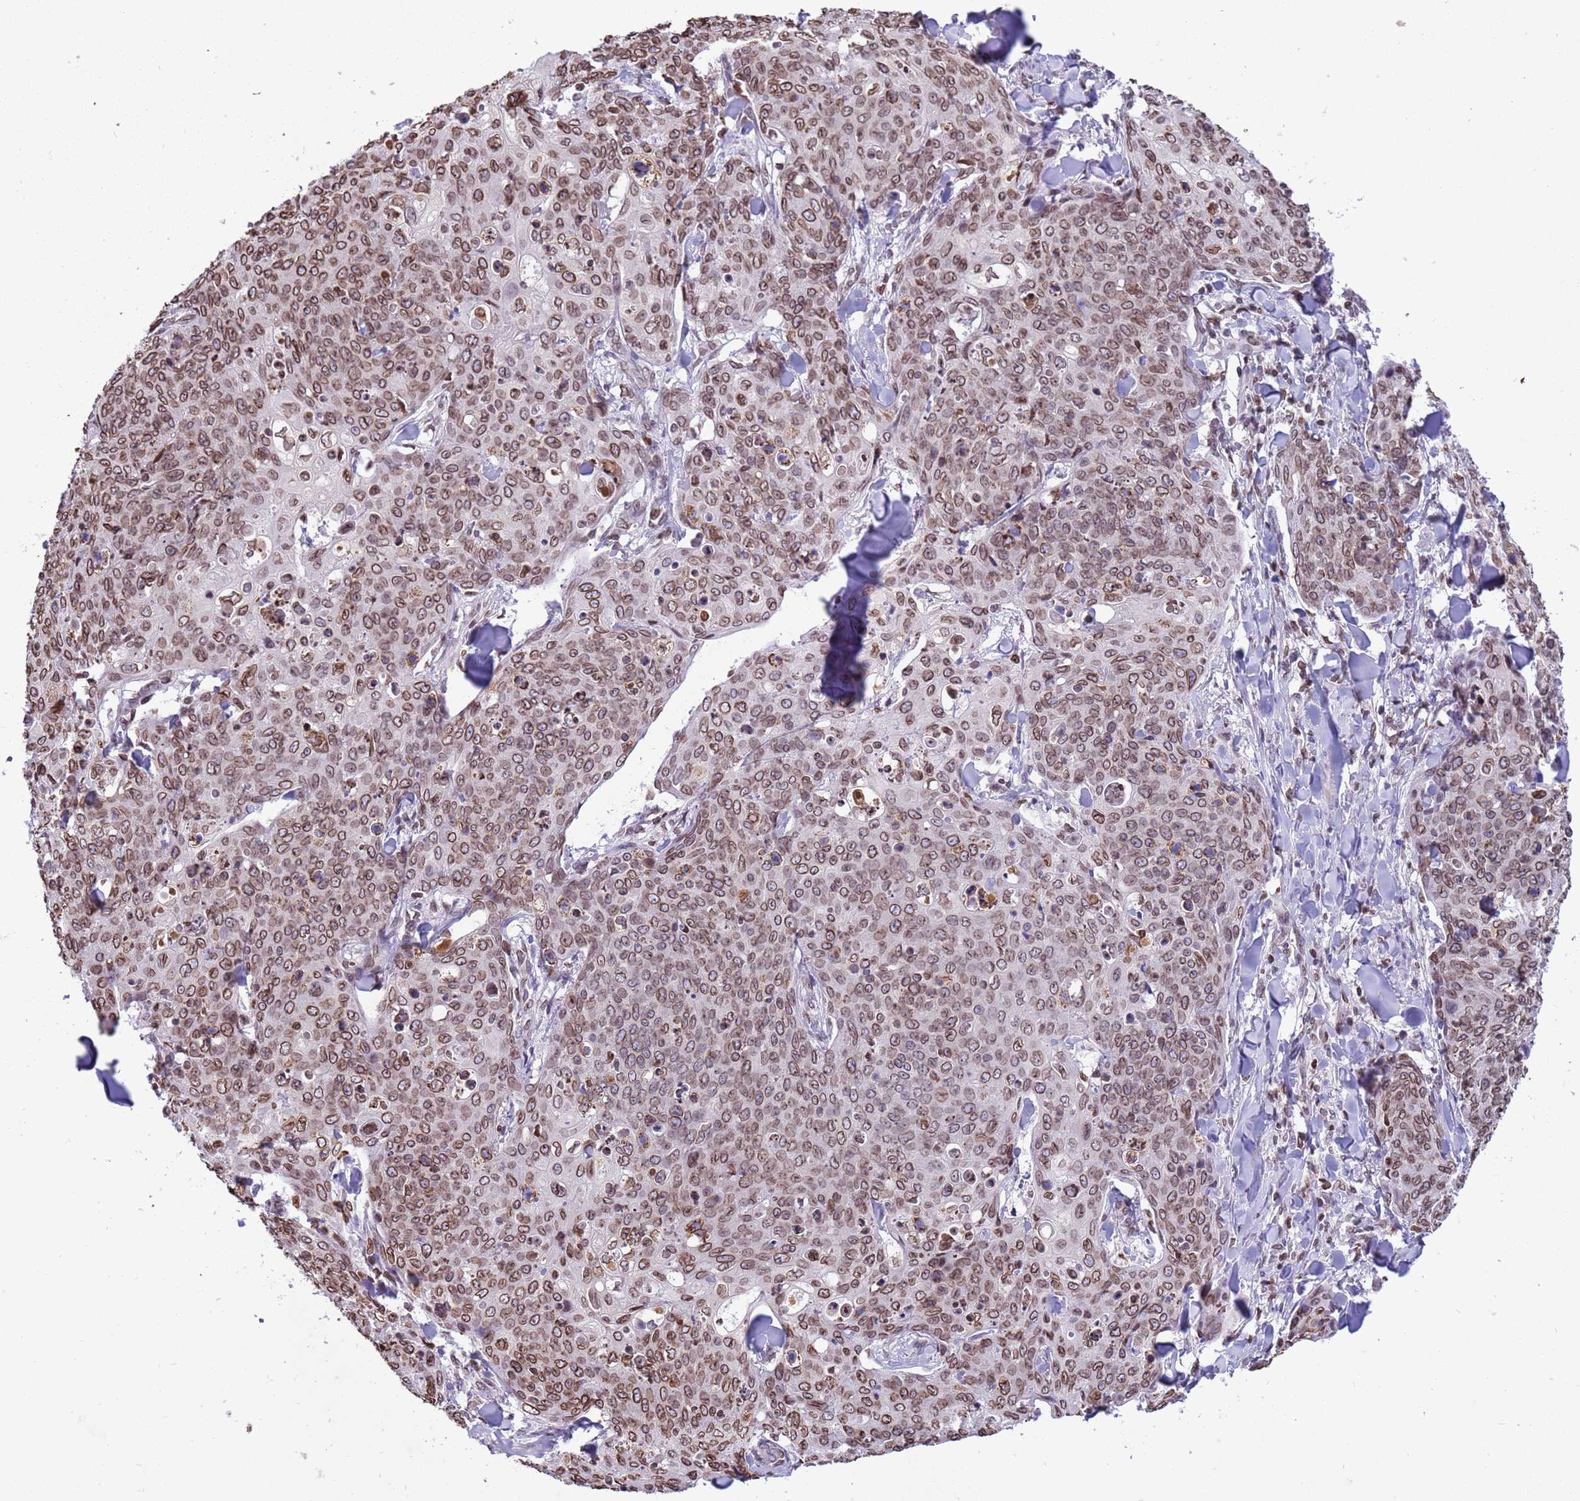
{"staining": {"intensity": "moderate", "quantity": ">75%", "location": "cytoplasmic/membranous,nuclear"}, "tissue": "skin cancer", "cell_type": "Tumor cells", "image_type": "cancer", "snomed": [{"axis": "morphology", "description": "Squamous cell carcinoma, NOS"}, {"axis": "topography", "description": "Skin"}, {"axis": "topography", "description": "Vulva"}], "caption": "IHC histopathology image of human skin cancer (squamous cell carcinoma) stained for a protein (brown), which demonstrates medium levels of moderate cytoplasmic/membranous and nuclear positivity in approximately >75% of tumor cells.", "gene": "DHX37", "patient": {"sex": "female", "age": 85}}